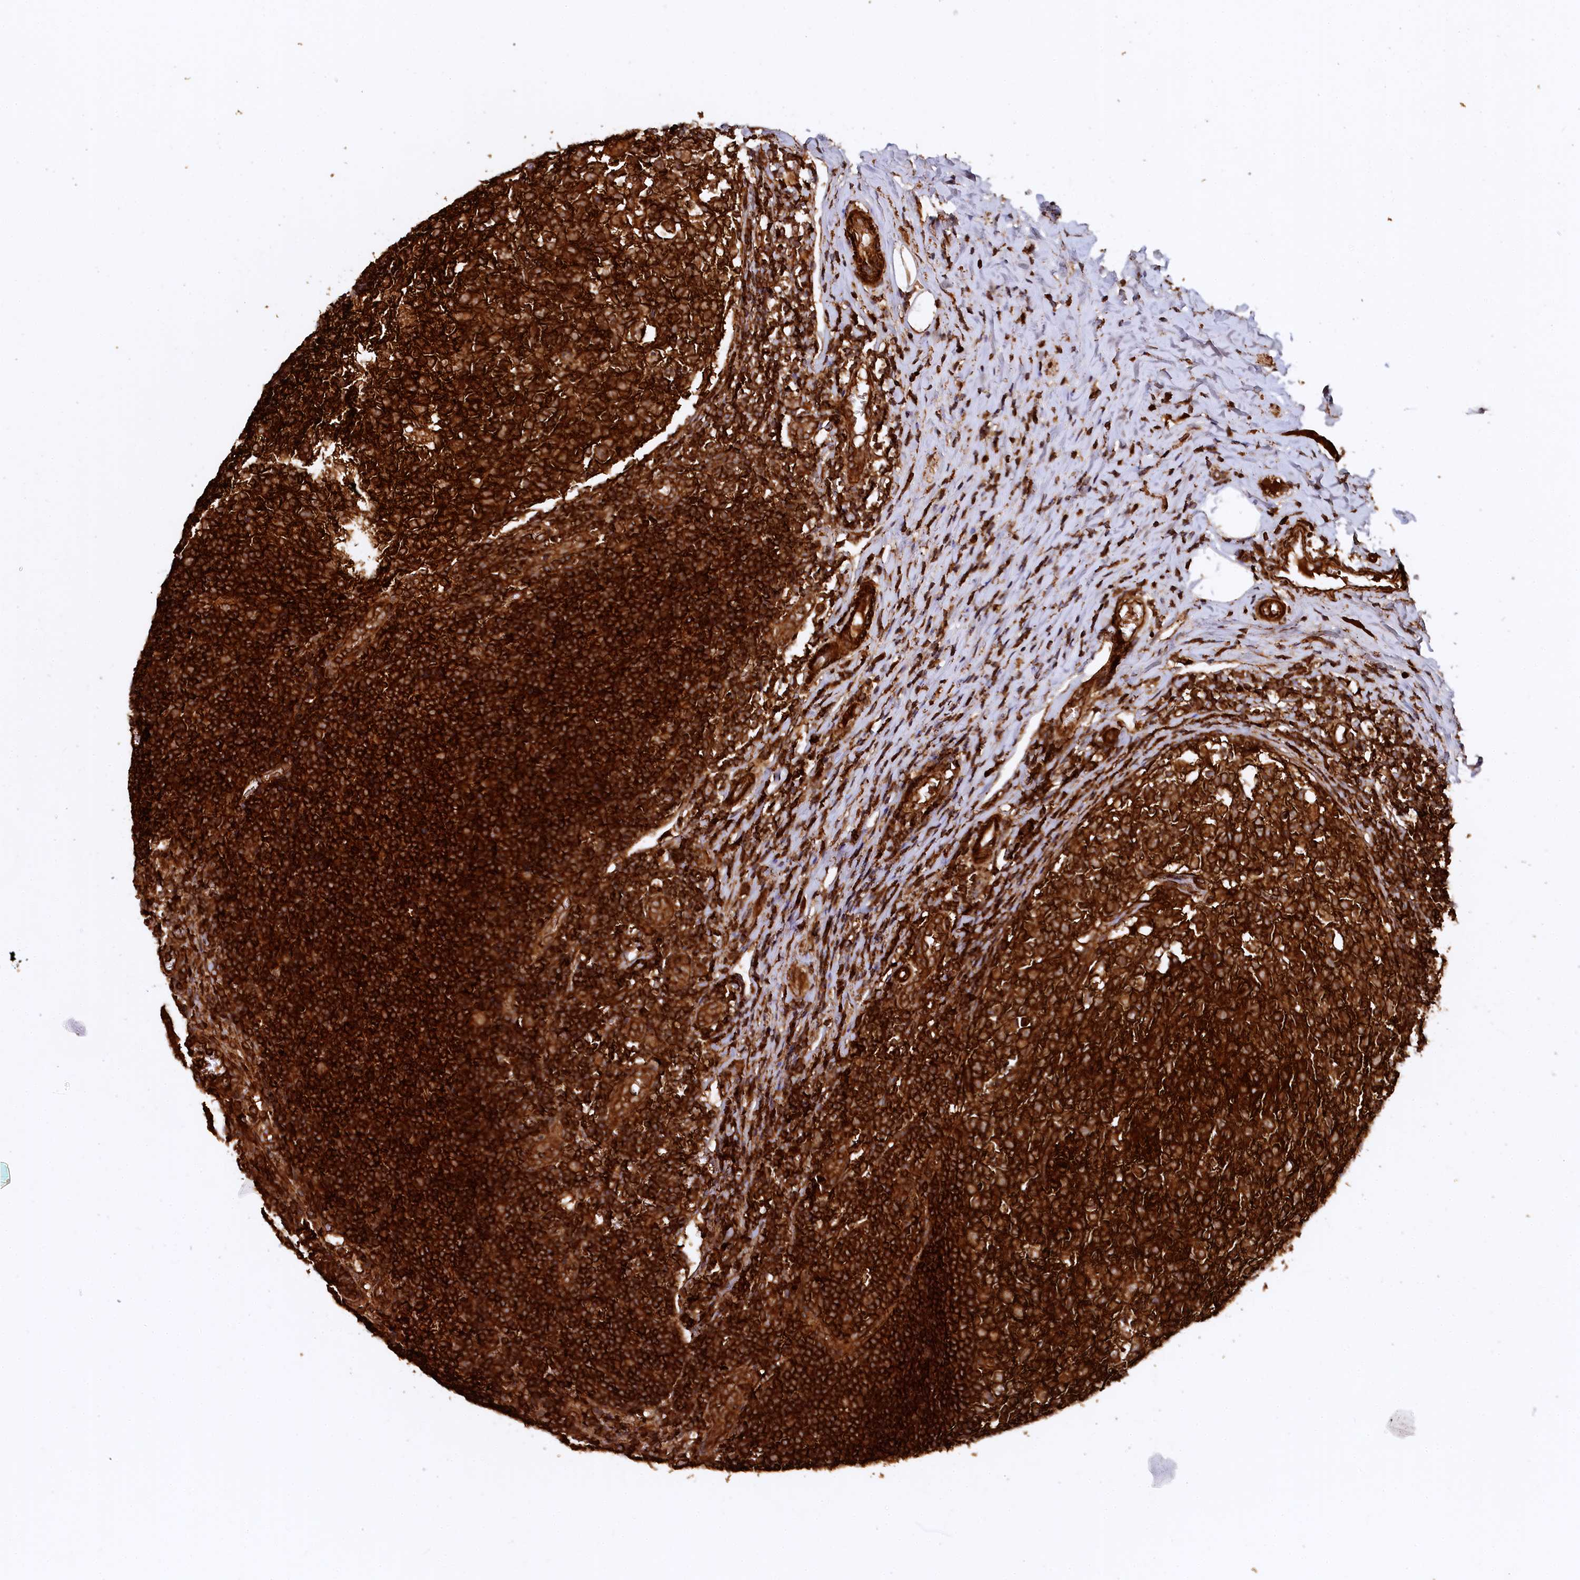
{"staining": {"intensity": "strong", "quantity": ">75%", "location": "cytoplasmic/membranous"}, "tissue": "appendix", "cell_type": "Glandular cells", "image_type": "normal", "snomed": [{"axis": "morphology", "description": "Normal tissue, NOS"}, {"axis": "topography", "description": "Appendix"}], "caption": "Immunohistochemistry (IHC) micrograph of normal appendix: appendix stained using immunohistochemistry displays high levels of strong protein expression localized specifically in the cytoplasmic/membranous of glandular cells, appearing as a cytoplasmic/membranous brown color.", "gene": "STUB1", "patient": {"sex": "male", "age": 8}}